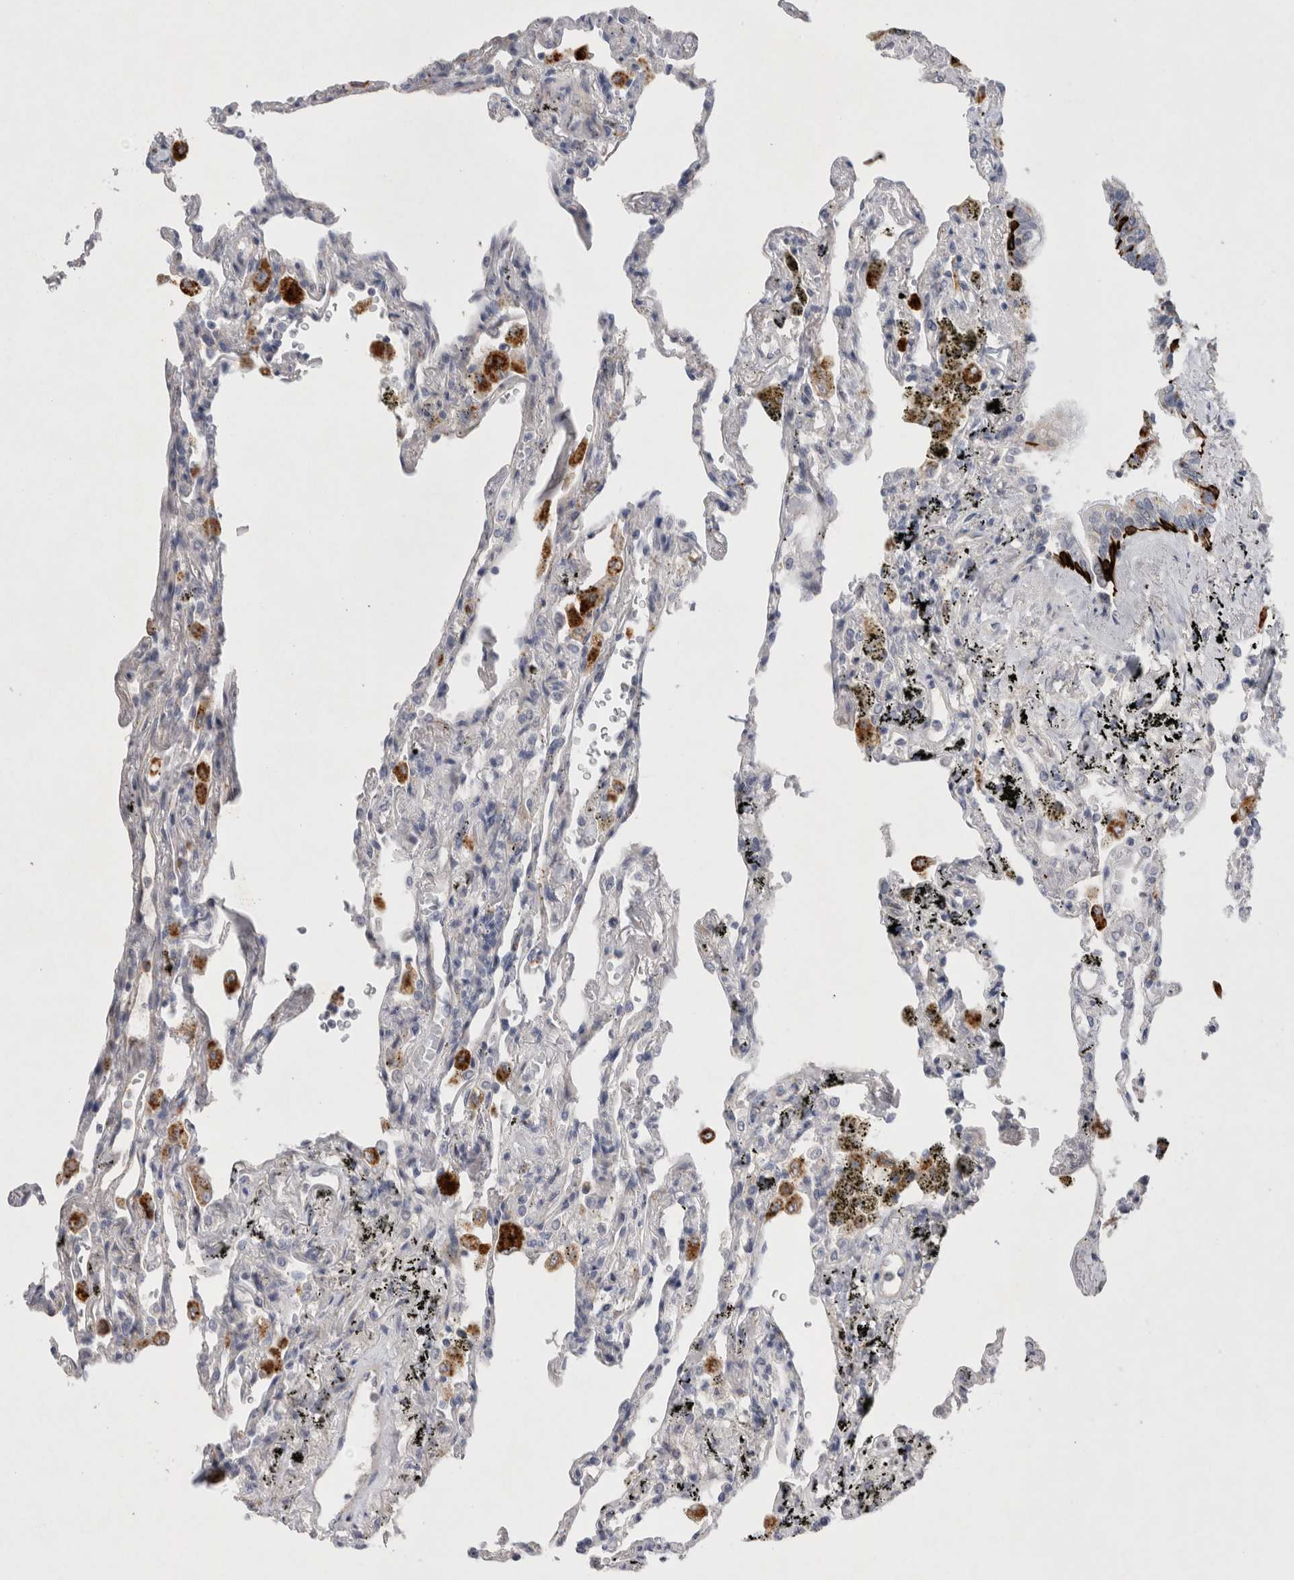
{"staining": {"intensity": "negative", "quantity": "none", "location": "none"}, "tissue": "lung", "cell_type": "Alveolar cells", "image_type": "normal", "snomed": [{"axis": "morphology", "description": "Normal tissue, NOS"}, {"axis": "topography", "description": "Lung"}], "caption": "DAB (3,3'-diaminobenzidine) immunohistochemical staining of normal lung displays no significant expression in alveolar cells. (Immunohistochemistry (ihc), brightfield microscopy, high magnification).", "gene": "GAA", "patient": {"sex": "male", "age": 59}}